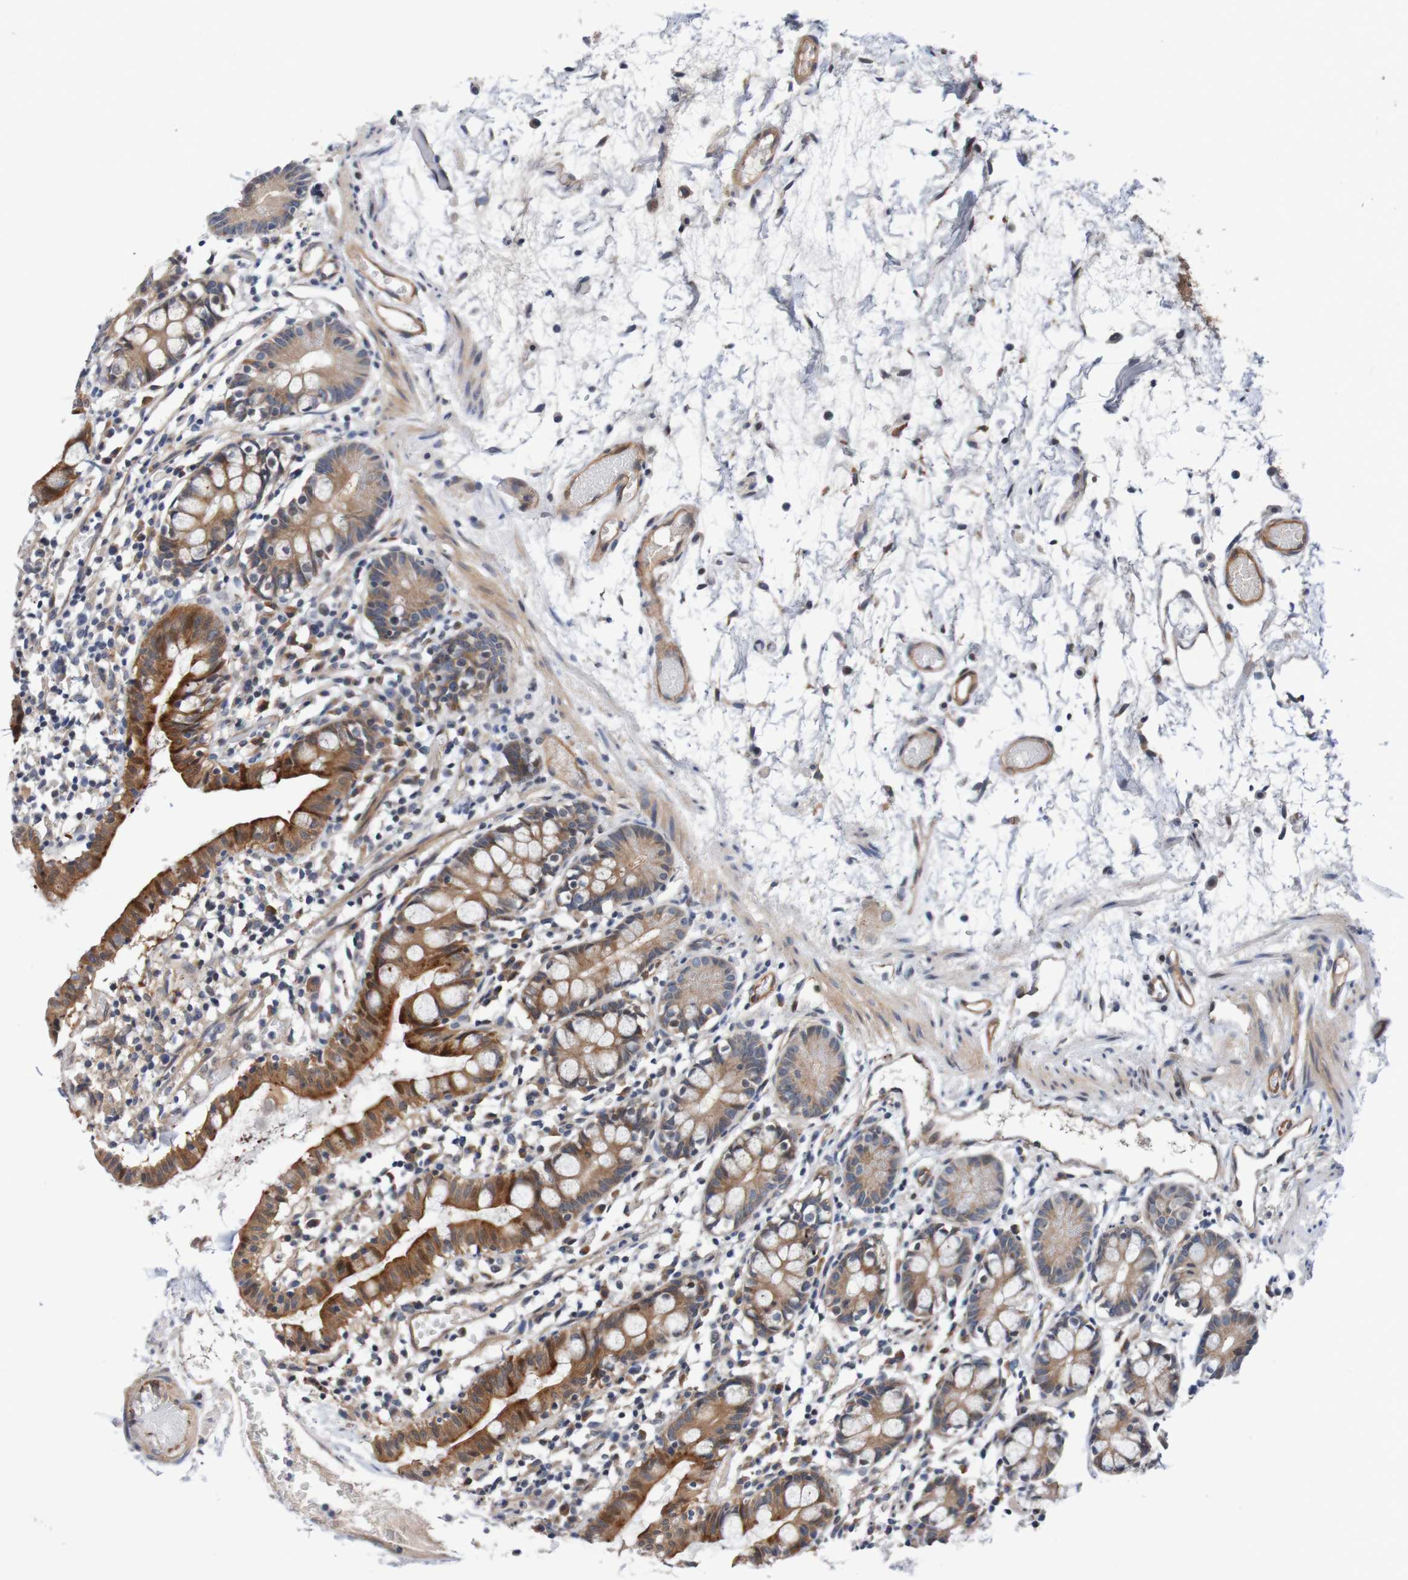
{"staining": {"intensity": "moderate", "quantity": ">75%", "location": "cytoplasmic/membranous"}, "tissue": "small intestine", "cell_type": "Glandular cells", "image_type": "normal", "snomed": [{"axis": "morphology", "description": "Normal tissue, NOS"}, {"axis": "morphology", "description": "Cystadenocarcinoma, serous, Metastatic site"}, {"axis": "topography", "description": "Small intestine"}], "caption": "Benign small intestine displays moderate cytoplasmic/membranous positivity in about >75% of glandular cells, visualized by immunohistochemistry. (brown staining indicates protein expression, while blue staining denotes nuclei).", "gene": "CPED1", "patient": {"sex": "female", "age": 61}}